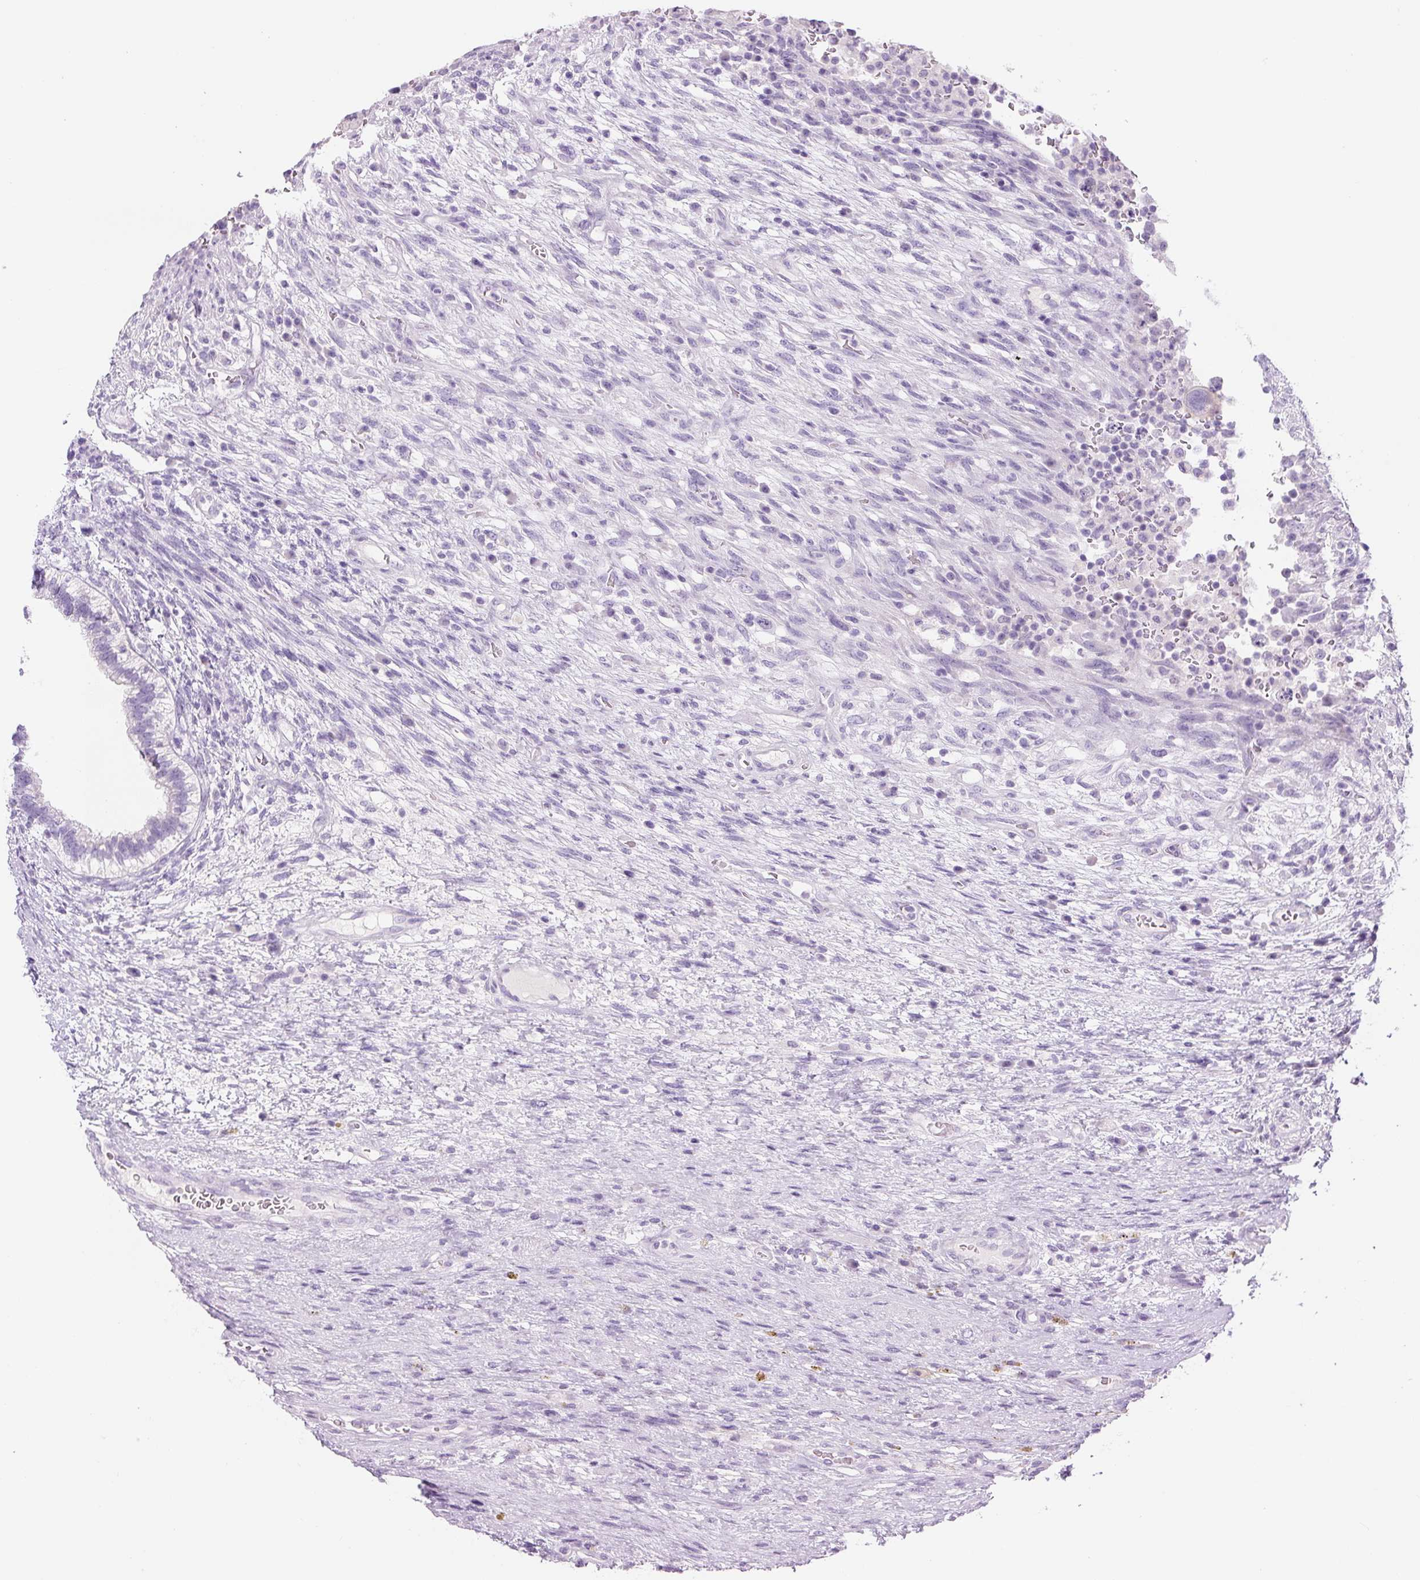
{"staining": {"intensity": "negative", "quantity": "none", "location": "none"}, "tissue": "testis cancer", "cell_type": "Tumor cells", "image_type": "cancer", "snomed": [{"axis": "morphology", "description": "Carcinoma, Embryonal, NOS"}, {"axis": "topography", "description": "Testis"}], "caption": "Protein analysis of embryonal carcinoma (testis) shows no significant staining in tumor cells.", "gene": "YIF1B", "patient": {"sex": "male", "age": 26}}